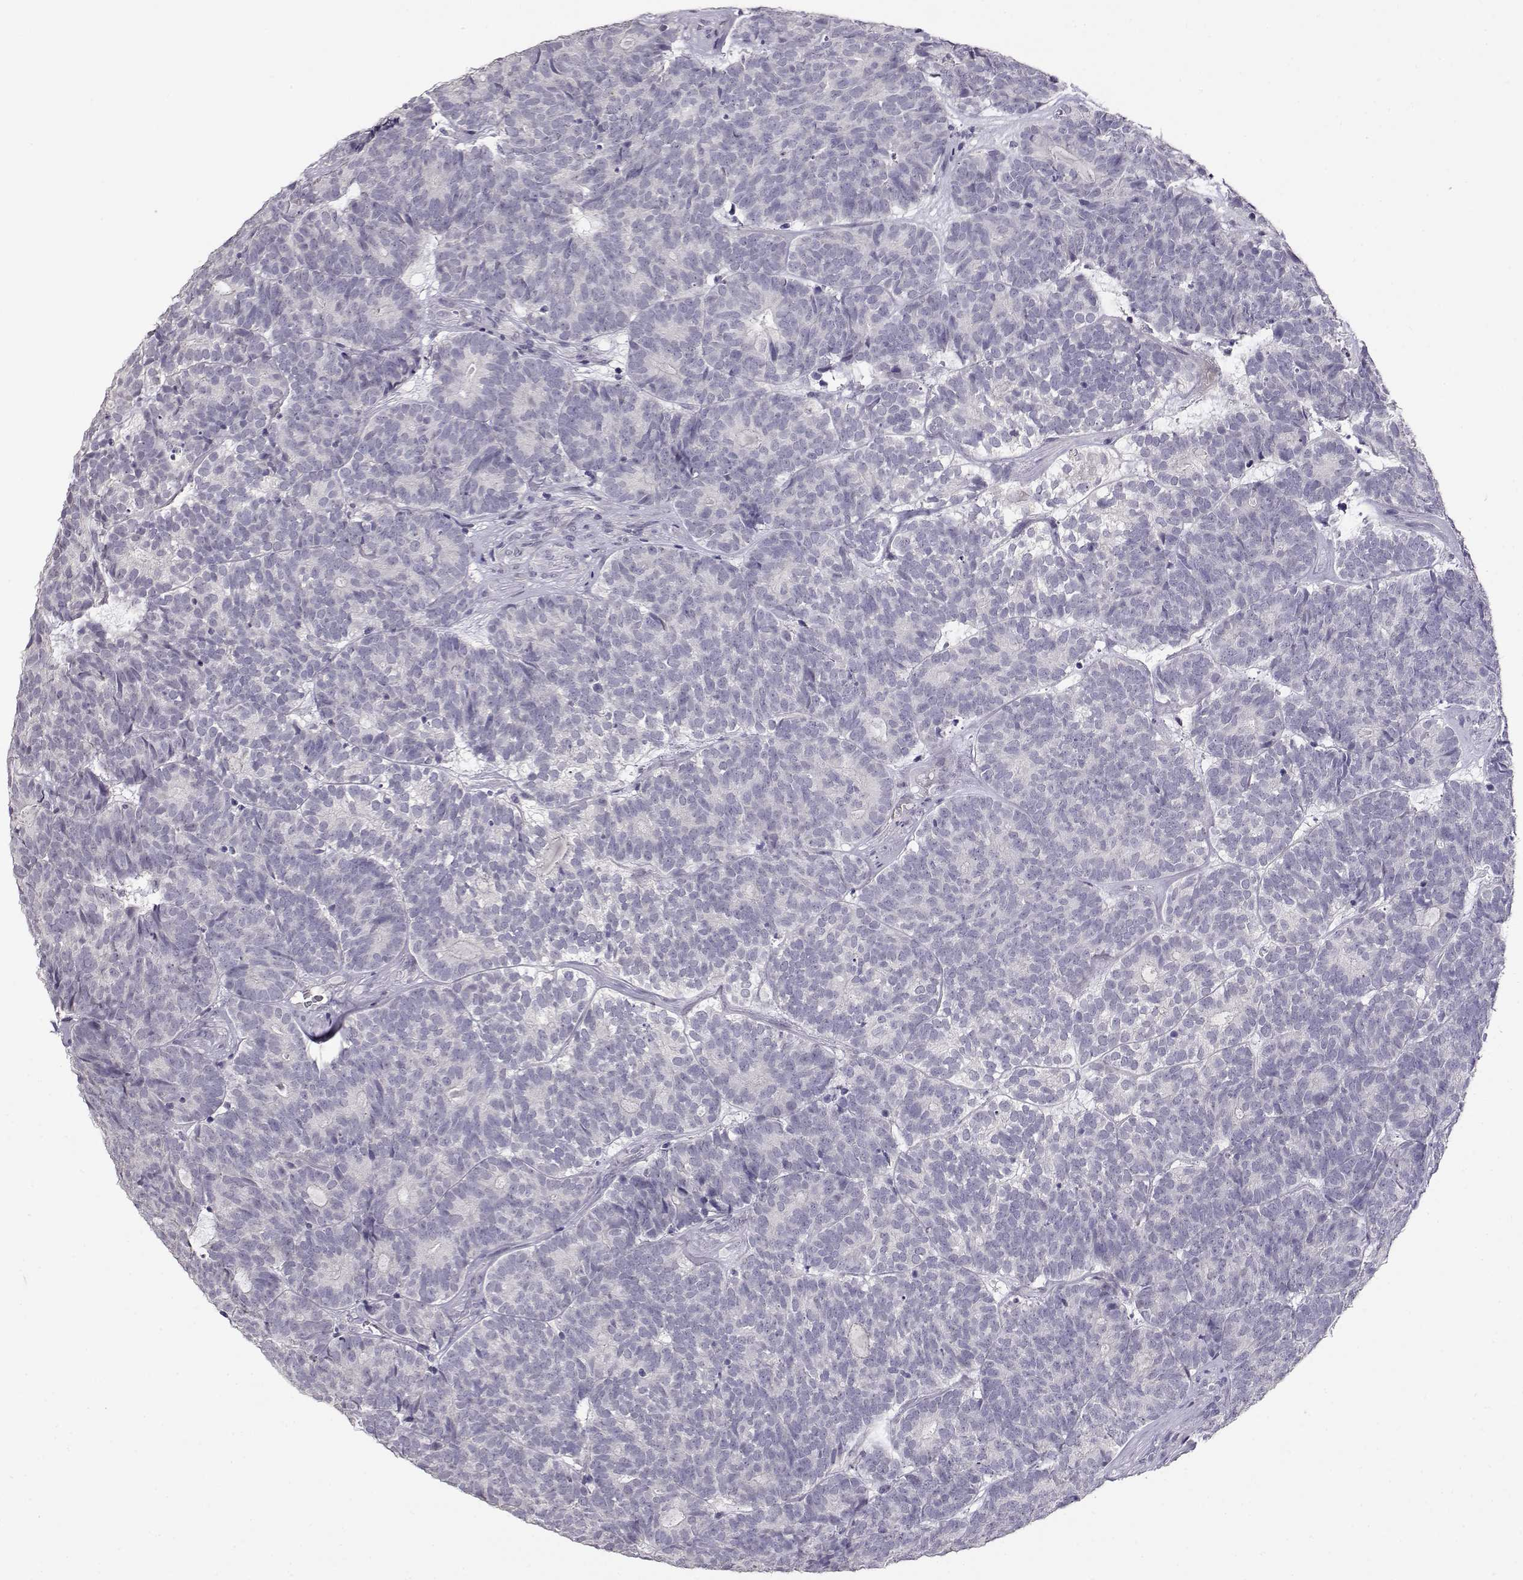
{"staining": {"intensity": "negative", "quantity": "none", "location": "none"}, "tissue": "head and neck cancer", "cell_type": "Tumor cells", "image_type": "cancer", "snomed": [{"axis": "morphology", "description": "Adenocarcinoma, NOS"}, {"axis": "topography", "description": "Head-Neck"}], "caption": "There is no significant positivity in tumor cells of head and neck cancer.", "gene": "RHOXF2", "patient": {"sex": "female", "age": 81}}